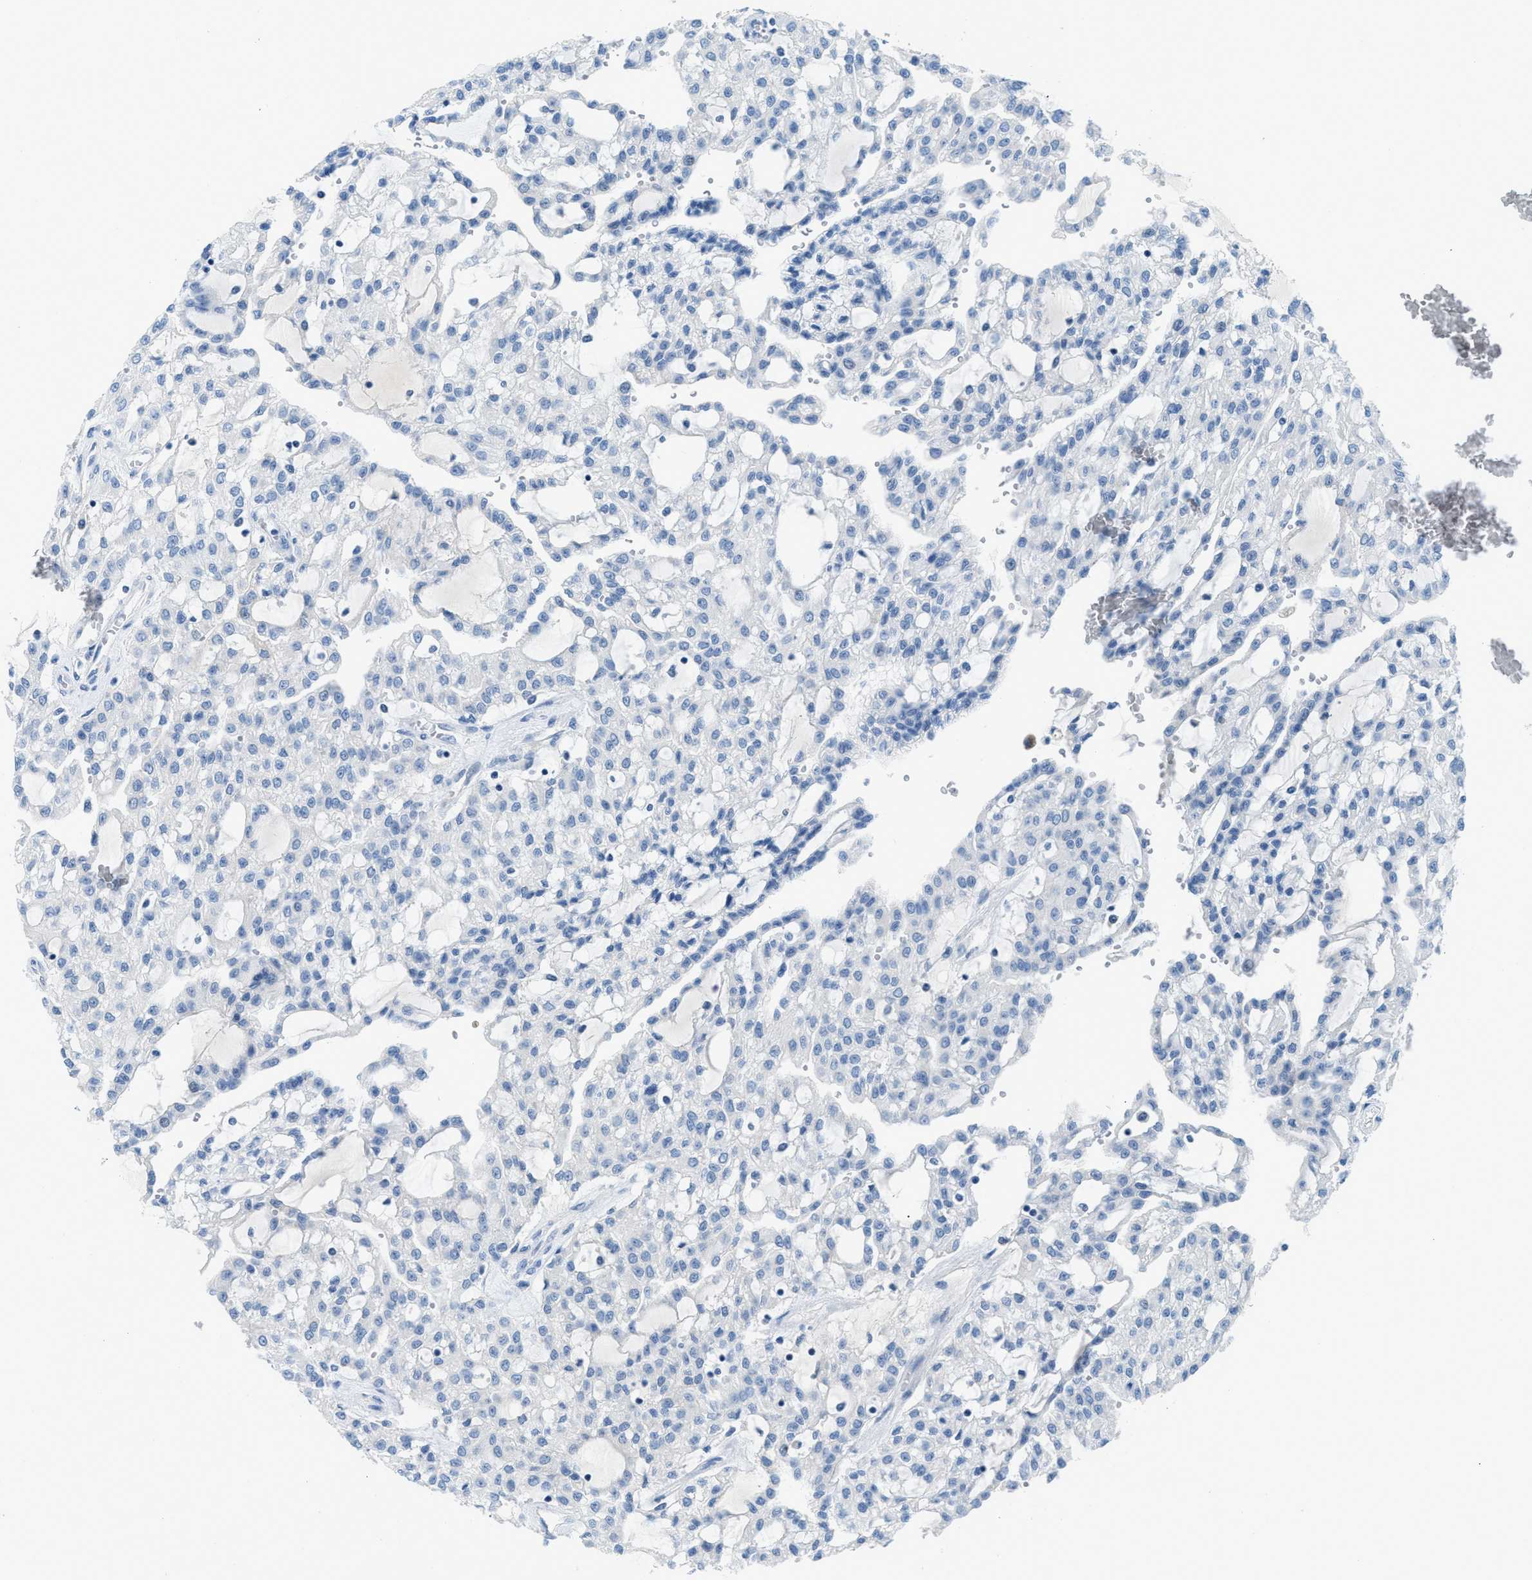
{"staining": {"intensity": "negative", "quantity": "none", "location": "none"}, "tissue": "renal cancer", "cell_type": "Tumor cells", "image_type": "cancer", "snomed": [{"axis": "morphology", "description": "Adenocarcinoma, NOS"}, {"axis": "topography", "description": "Kidney"}], "caption": "DAB (3,3'-diaminobenzidine) immunohistochemical staining of renal cancer (adenocarcinoma) displays no significant positivity in tumor cells.", "gene": "MBL2", "patient": {"sex": "male", "age": 63}}